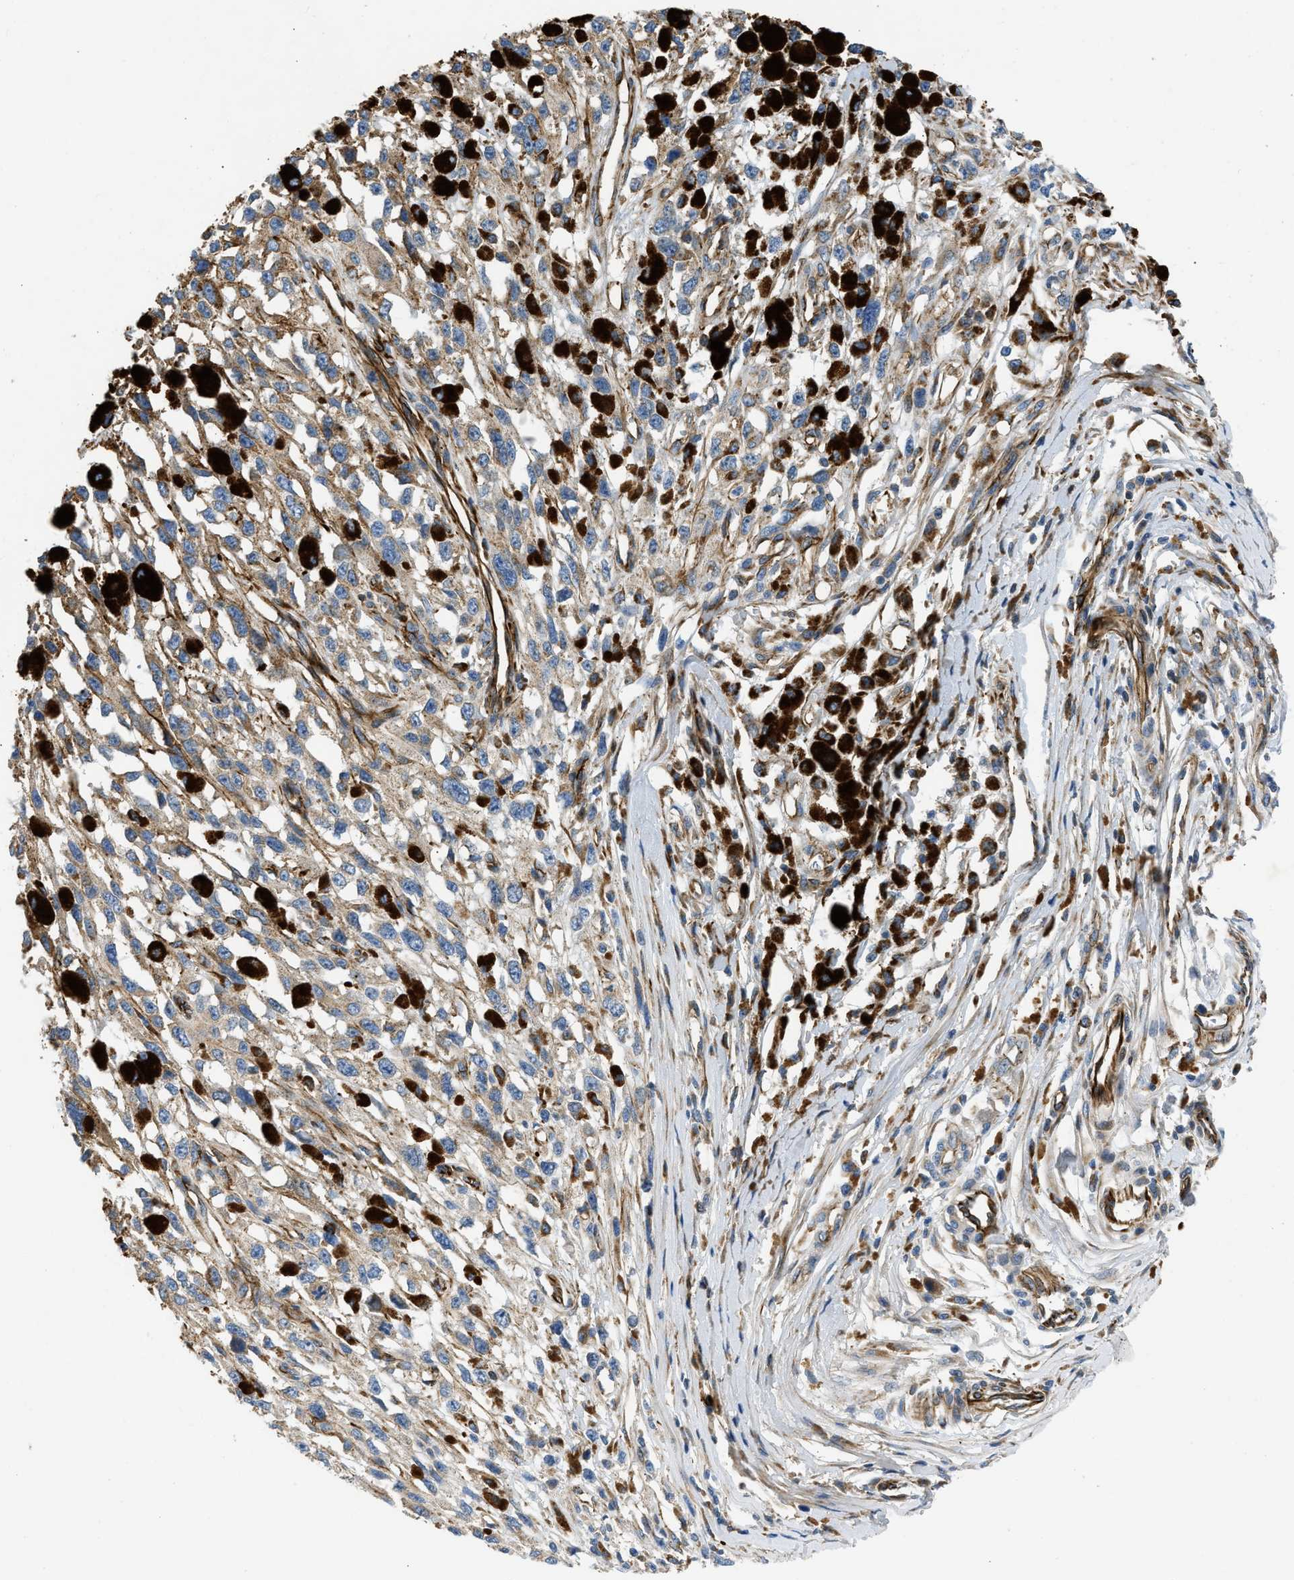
{"staining": {"intensity": "weak", "quantity": ">75%", "location": "cytoplasmic/membranous"}, "tissue": "melanoma", "cell_type": "Tumor cells", "image_type": "cancer", "snomed": [{"axis": "morphology", "description": "Malignant melanoma, Metastatic site"}, {"axis": "topography", "description": "Lymph node"}], "caption": "Immunohistochemical staining of malignant melanoma (metastatic site) displays low levels of weak cytoplasmic/membranous expression in about >75% of tumor cells.", "gene": "ULK4", "patient": {"sex": "male", "age": 59}}